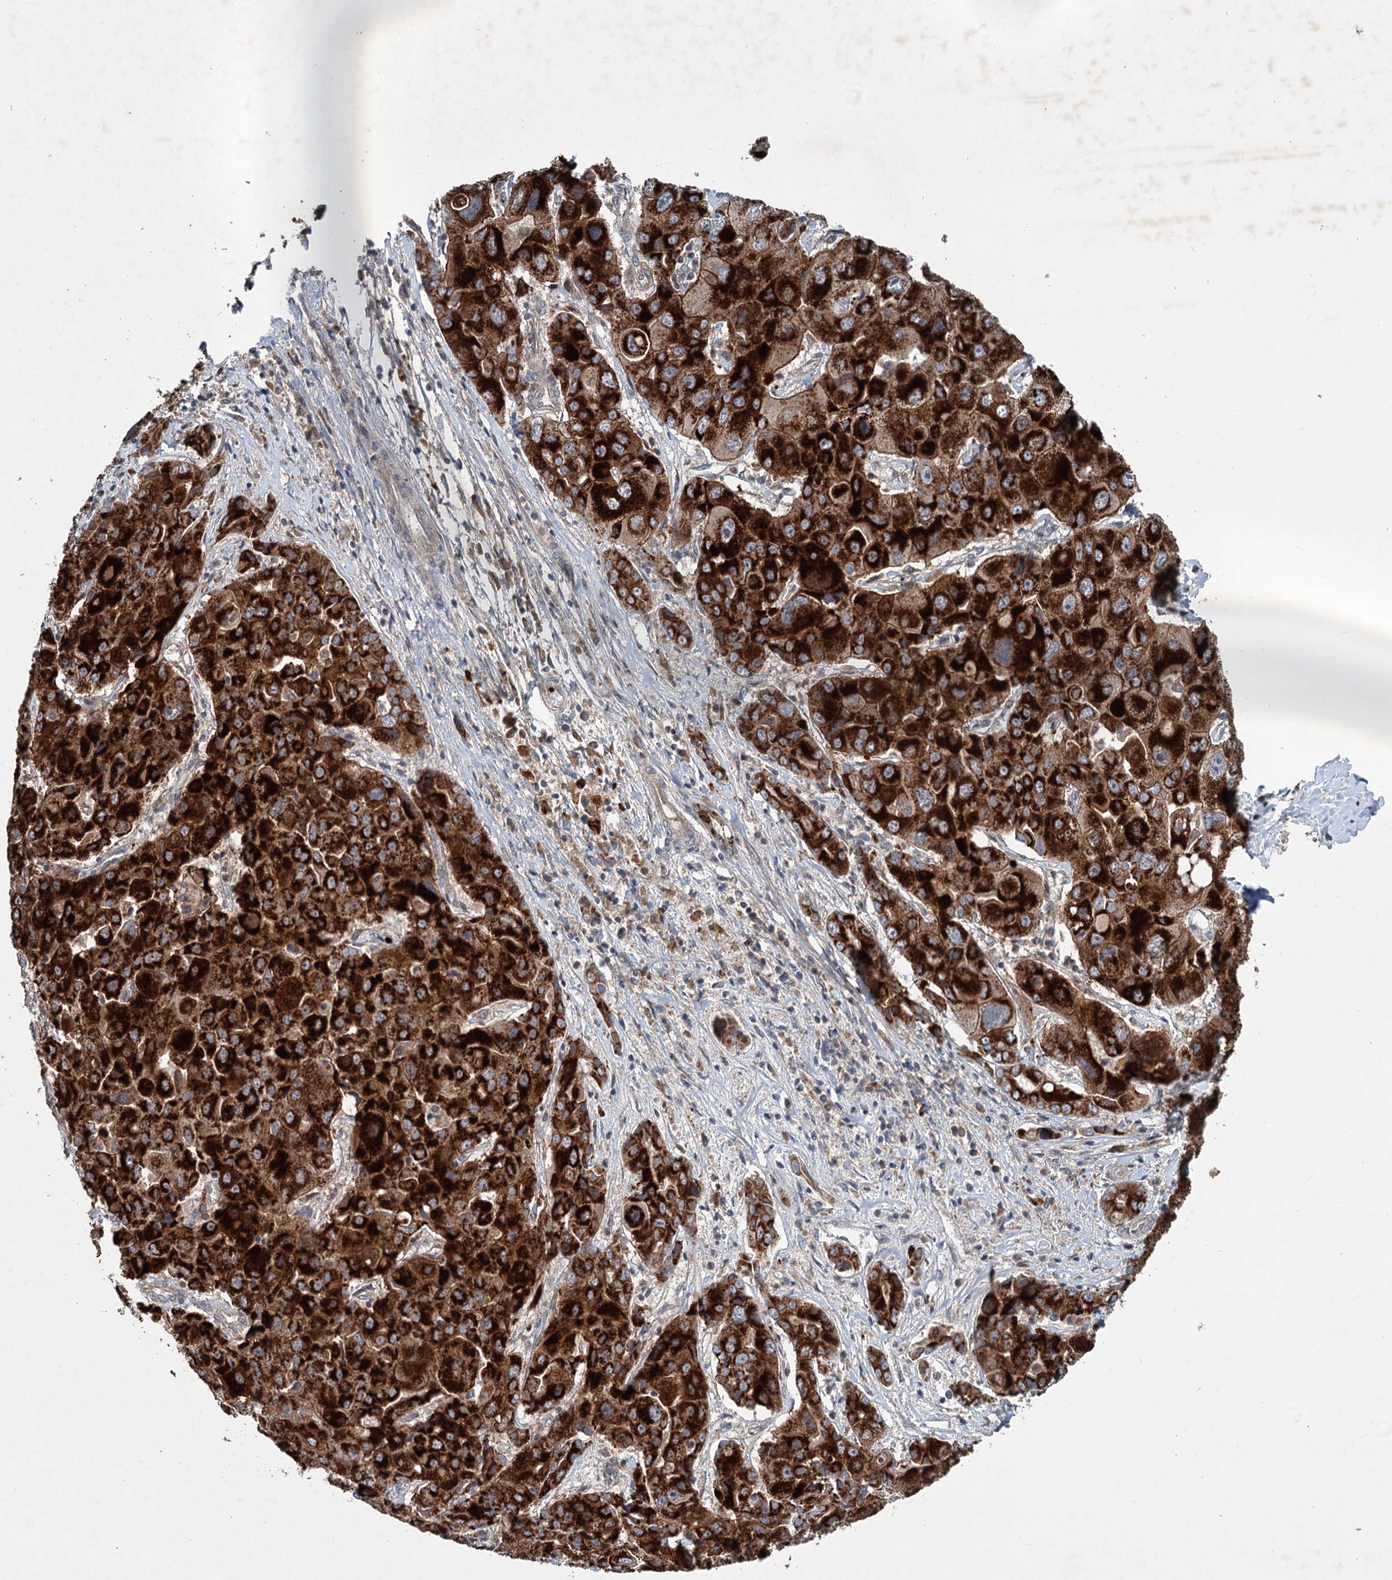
{"staining": {"intensity": "strong", "quantity": ">75%", "location": "cytoplasmic/membranous"}, "tissue": "liver cancer", "cell_type": "Tumor cells", "image_type": "cancer", "snomed": [{"axis": "morphology", "description": "Cholangiocarcinoma"}, {"axis": "topography", "description": "Liver"}], "caption": "Strong cytoplasmic/membranous protein expression is seen in approximately >75% of tumor cells in liver cancer. The protein is stained brown, and the nuclei are stained in blue (DAB (3,3'-diaminobenzidine) IHC with brightfield microscopy, high magnification).", "gene": "N4BP2L2", "patient": {"sex": "male", "age": 67}}